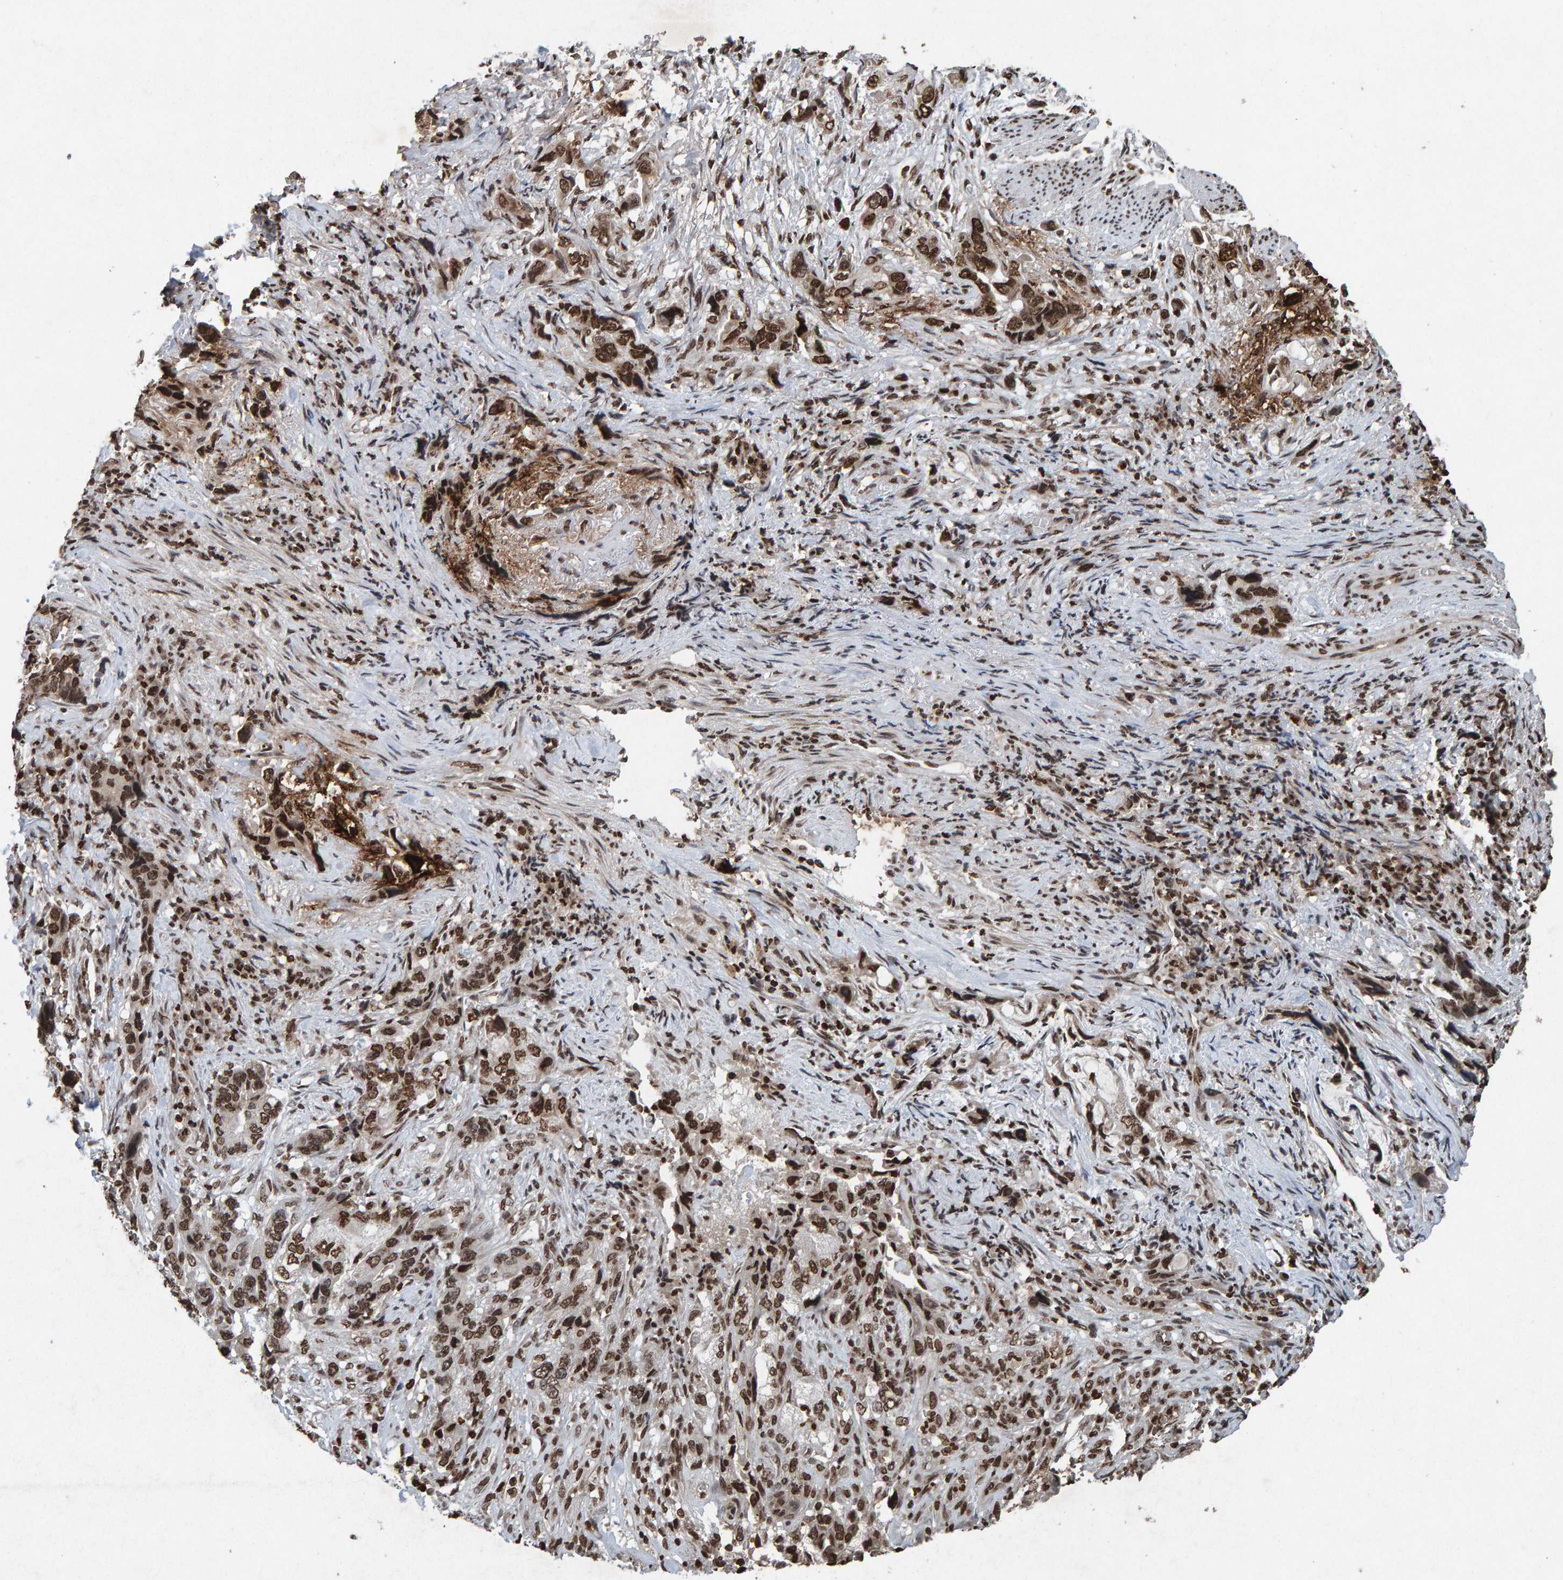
{"staining": {"intensity": "strong", "quantity": ">75%", "location": "nuclear"}, "tissue": "stomach cancer", "cell_type": "Tumor cells", "image_type": "cancer", "snomed": [{"axis": "morphology", "description": "Adenocarcinoma, NOS"}, {"axis": "topography", "description": "Stomach, lower"}], "caption": "DAB immunohistochemical staining of adenocarcinoma (stomach) shows strong nuclear protein expression in about >75% of tumor cells.", "gene": "H2AZ1", "patient": {"sex": "female", "age": 93}}